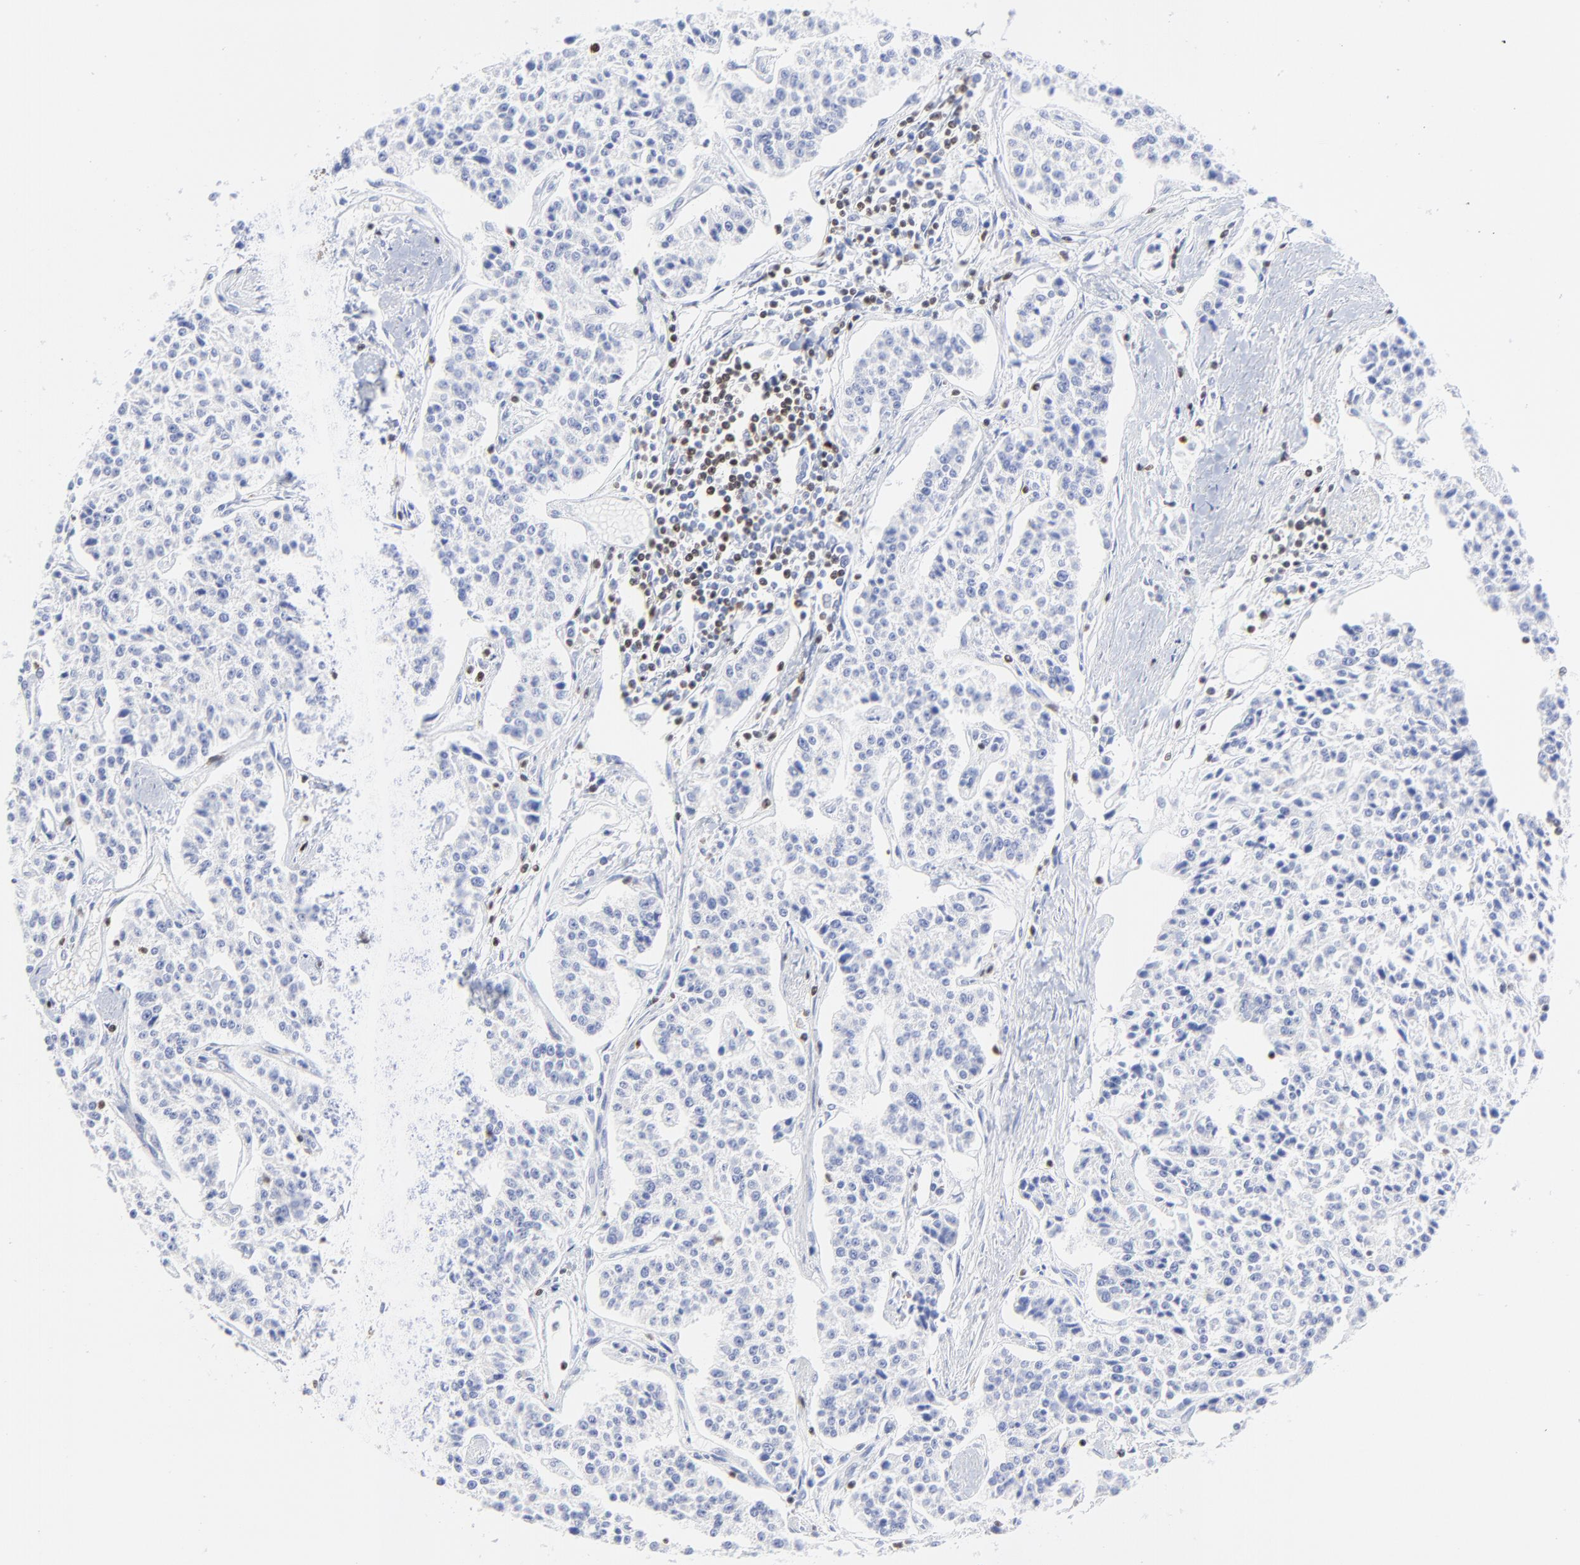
{"staining": {"intensity": "negative", "quantity": "none", "location": "none"}, "tissue": "carcinoid", "cell_type": "Tumor cells", "image_type": "cancer", "snomed": [{"axis": "morphology", "description": "Carcinoid, malignant, NOS"}, {"axis": "topography", "description": "Stomach"}], "caption": "A high-resolution photomicrograph shows immunohistochemistry (IHC) staining of malignant carcinoid, which displays no significant expression in tumor cells.", "gene": "ZAP70", "patient": {"sex": "female", "age": 76}}